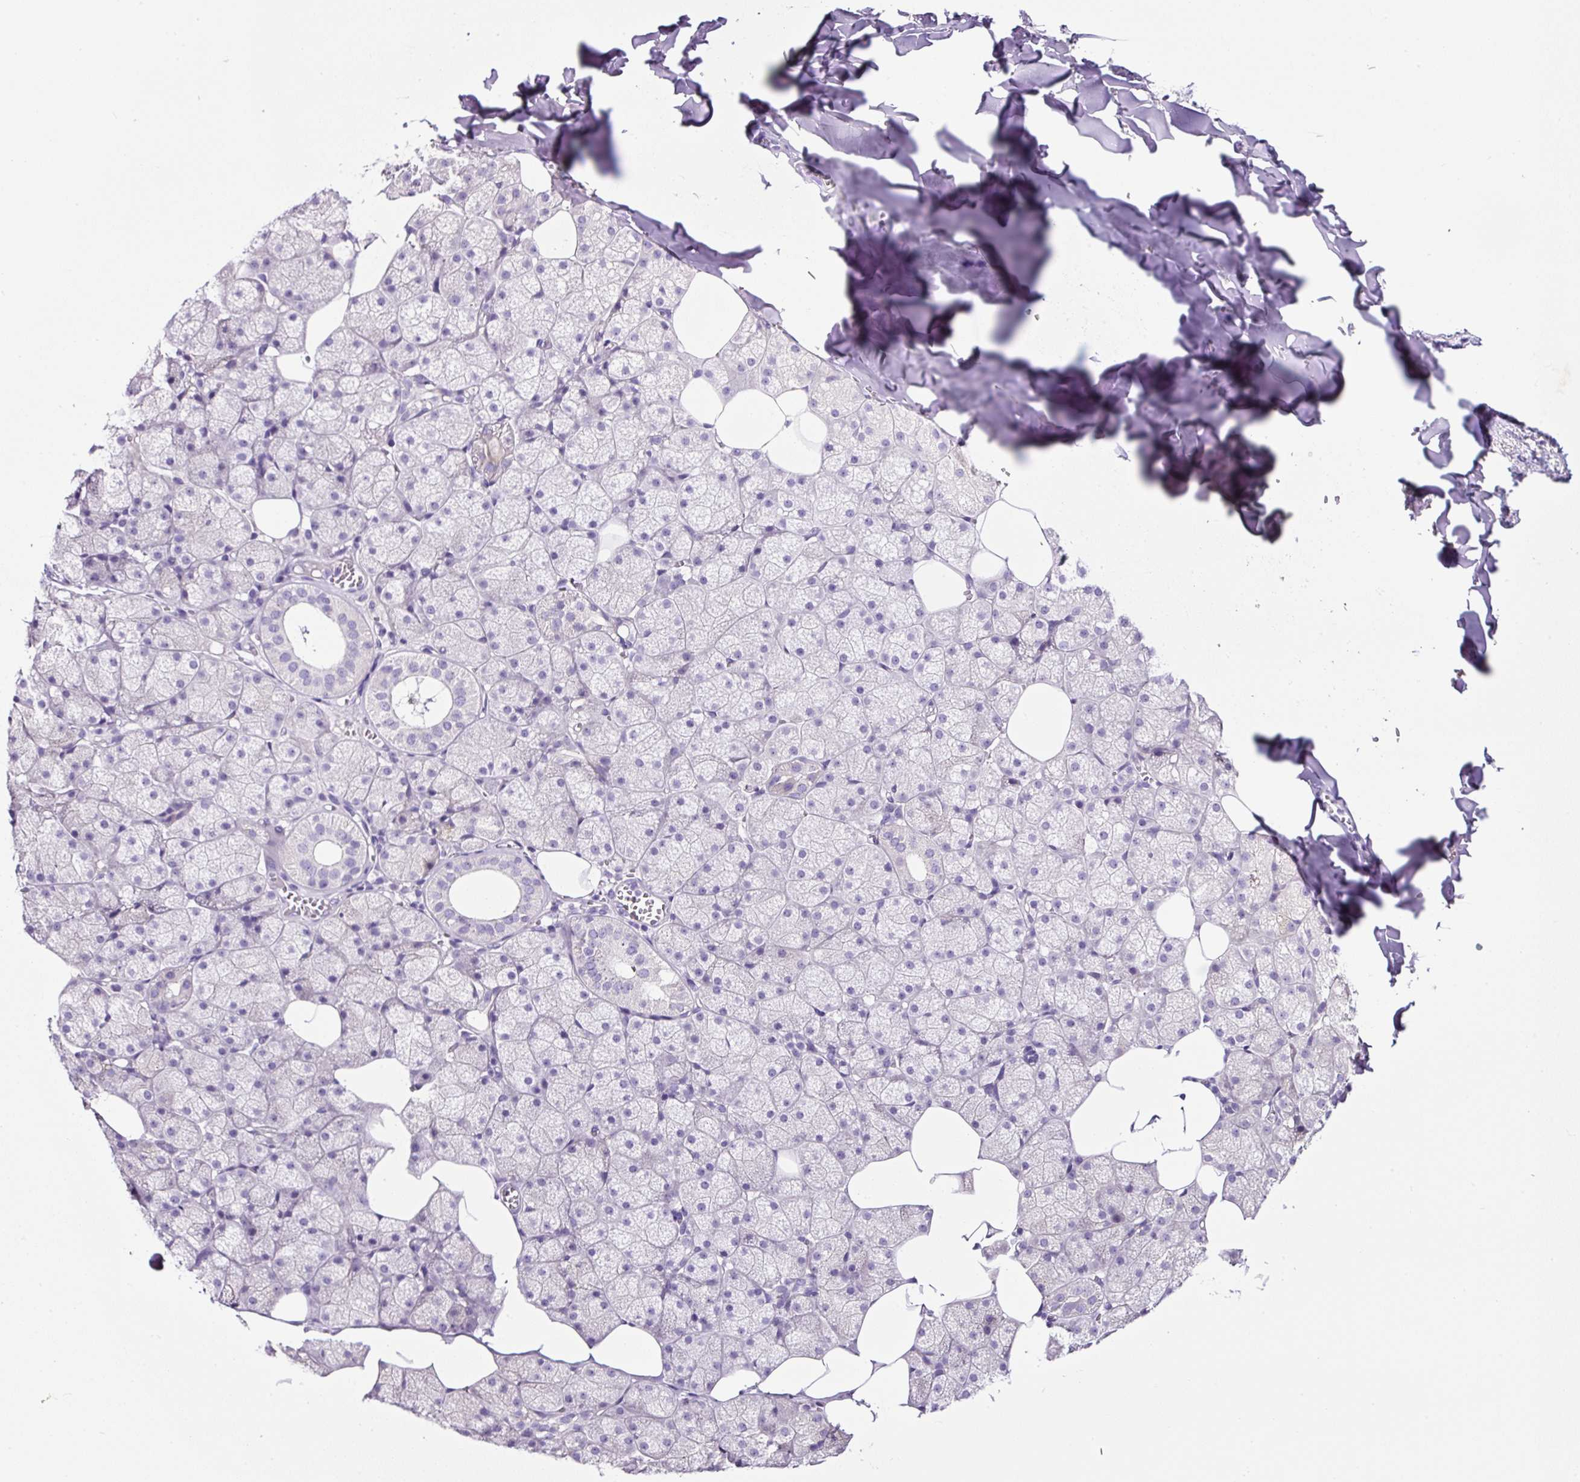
{"staining": {"intensity": "moderate", "quantity": "<25%", "location": "cytoplasmic/membranous"}, "tissue": "salivary gland", "cell_type": "Glandular cells", "image_type": "normal", "snomed": [{"axis": "morphology", "description": "Normal tissue, NOS"}, {"axis": "topography", "description": "Salivary gland"}, {"axis": "topography", "description": "Peripheral nerve tissue"}], "caption": "Glandular cells reveal low levels of moderate cytoplasmic/membranous expression in approximately <25% of cells in normal human salivary gland.", "gene": "SP8", "patient": {"sex": "male", "age": 38}}